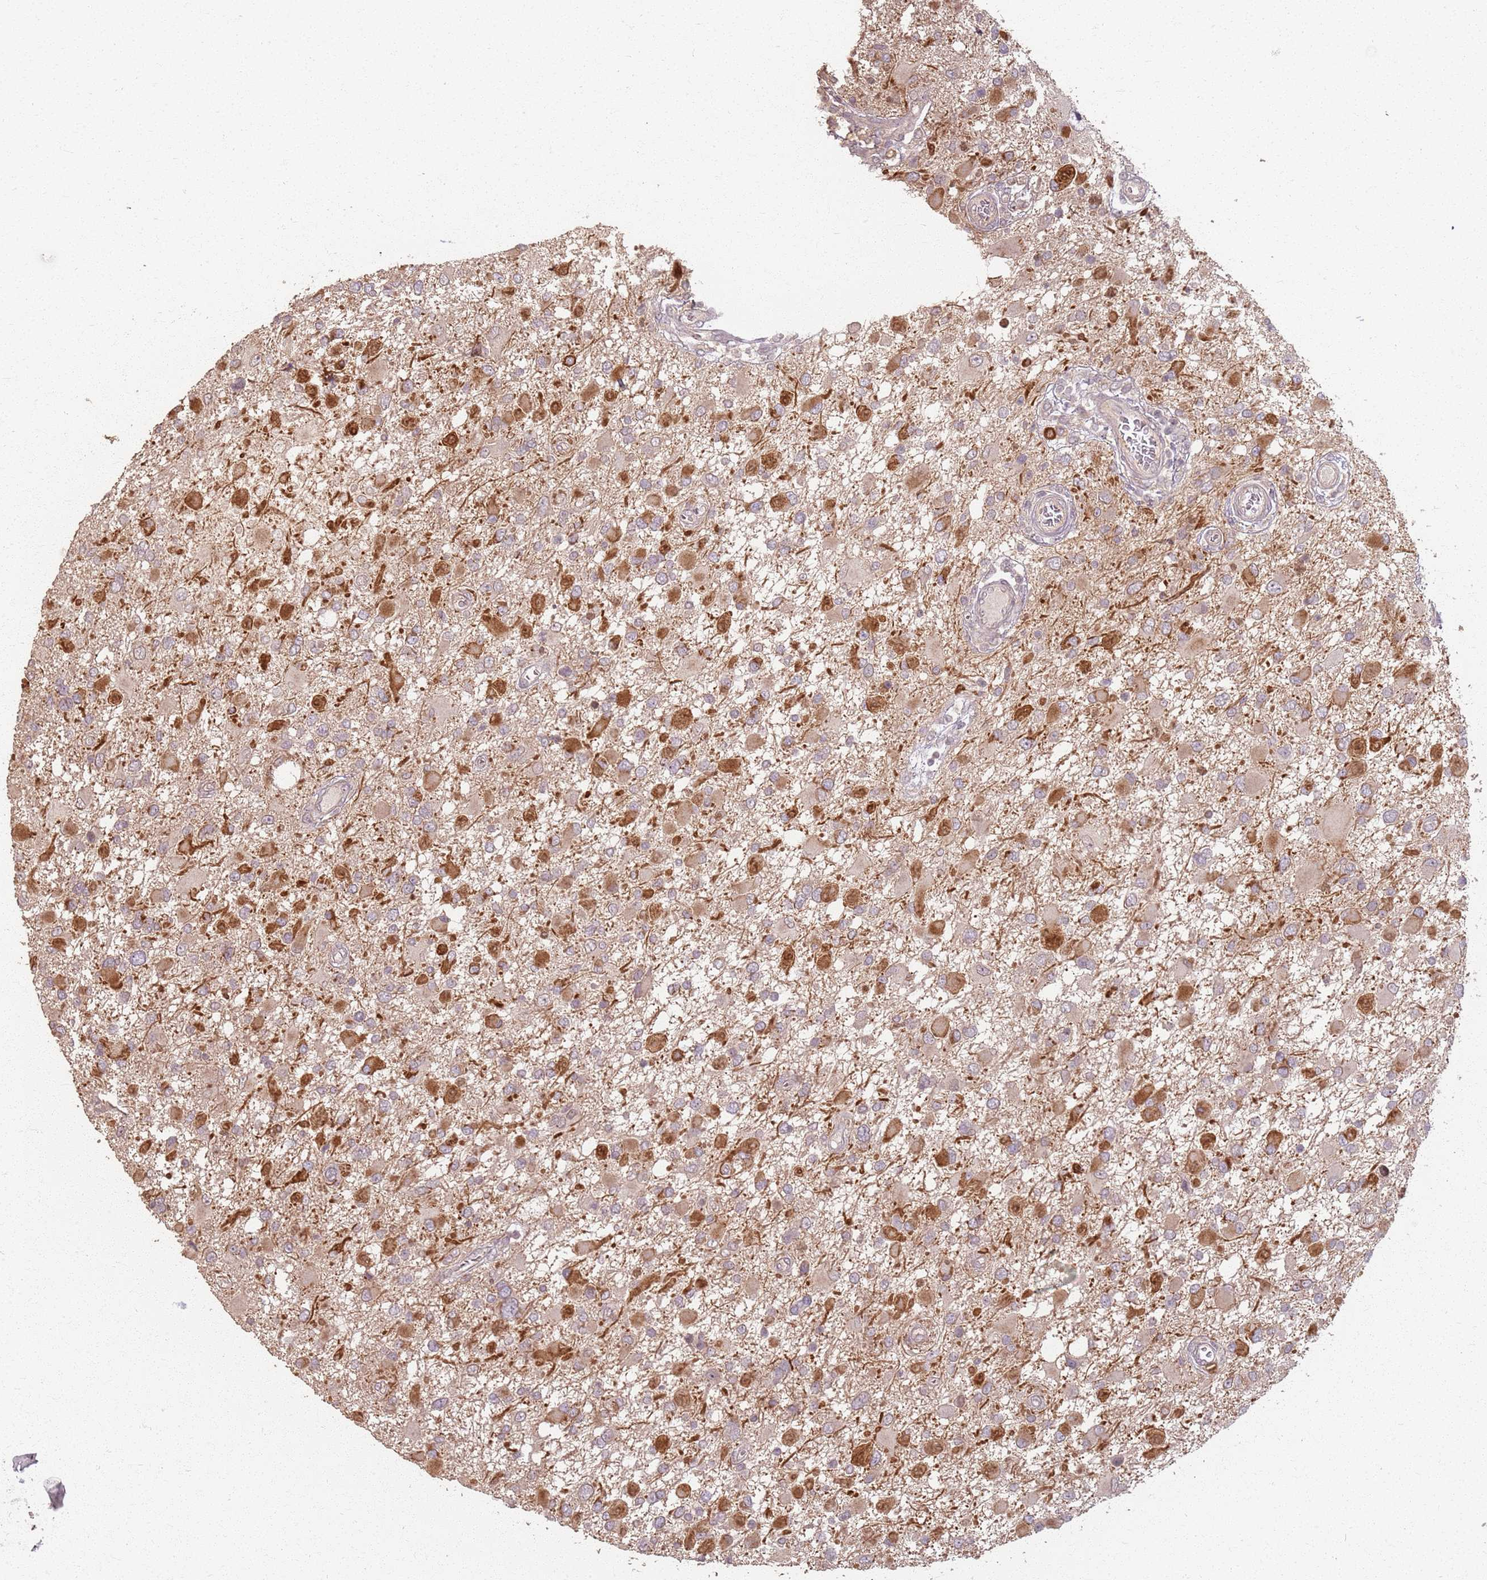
{"staining": {"intensity": "strong", "quantity": "25%-75%", "location": "cytoplasmic/membranous,nuclear"}, "tissue": "glioma", "cell_type": "Tumor cells", "image_type": "cancer", "snomed": [{"axis": "morphology", "description": "Glioma, malignant, High grade"}, {"axis": "topography", "description": "Brain"}], "caption": "This image shows IHC staining of high-grade glioma (malignant), with high strong cytoplasmic/membranous and nuclear staining in approximately 25%-75% of tumor cells.", "gene": "CCDC168", "patient": {"sex": "male", "age": 53}}